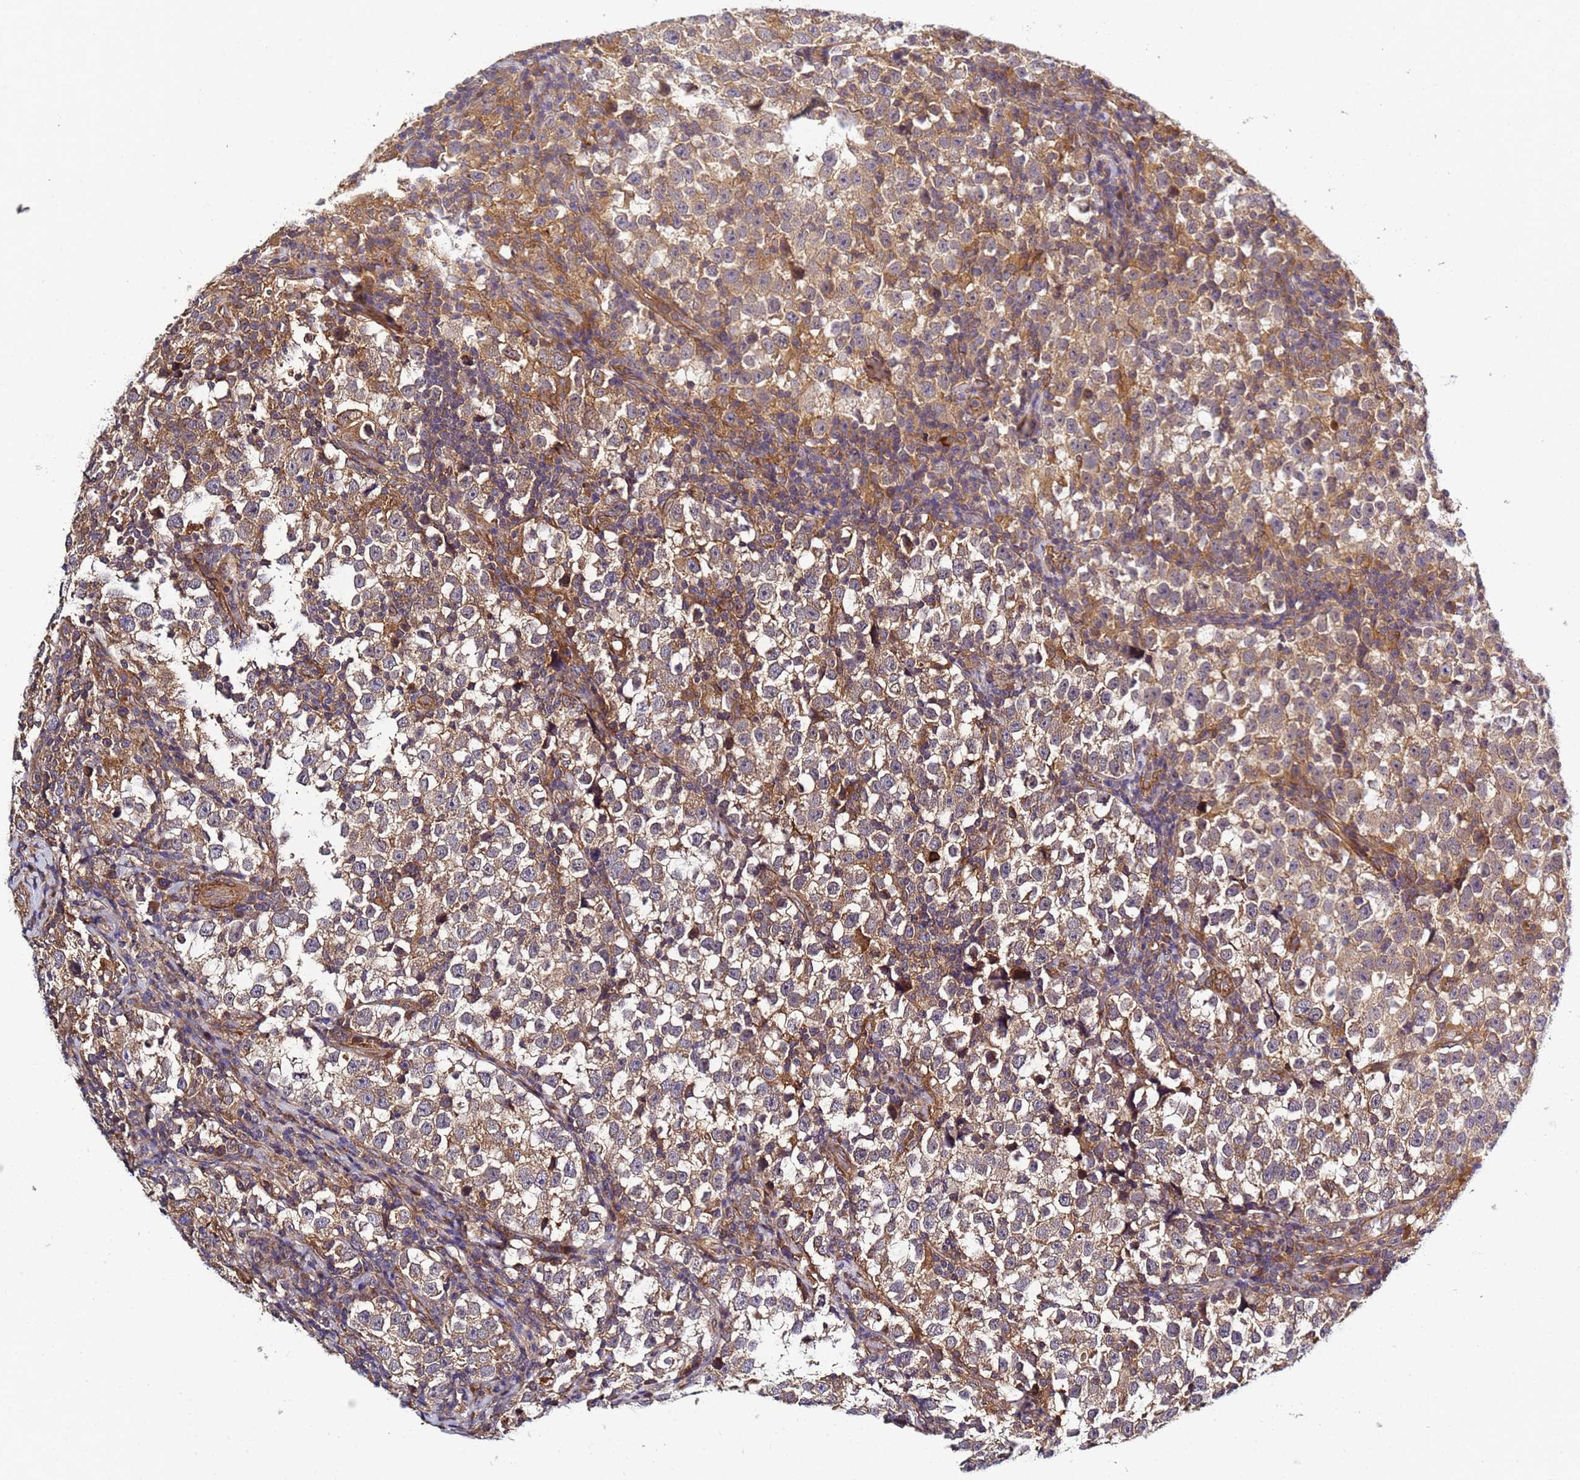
{"staining": {"intensity": "moderate", "quantity": ">75%", "location": "cytoplasmic/membranous"}, "tissue": "testis cancer", "cell_type": "Tumor cells", "image_type": "cancer", "snomed": [{"axis": "morphology", "description": "Normal tissue, NOS"}, {"axis": "morphology", "description": "Seminoma, NOS"}, {"axis": "topography", "description": "Testis"}], "caption": "Protein analysis of testis cancer (seminoma) tissue displays moderate cytoplasmic/membranous staining in about >75% of tumor cells.", "gene": "C8orf34", "patient": {"sex": "male", "age": 43}}